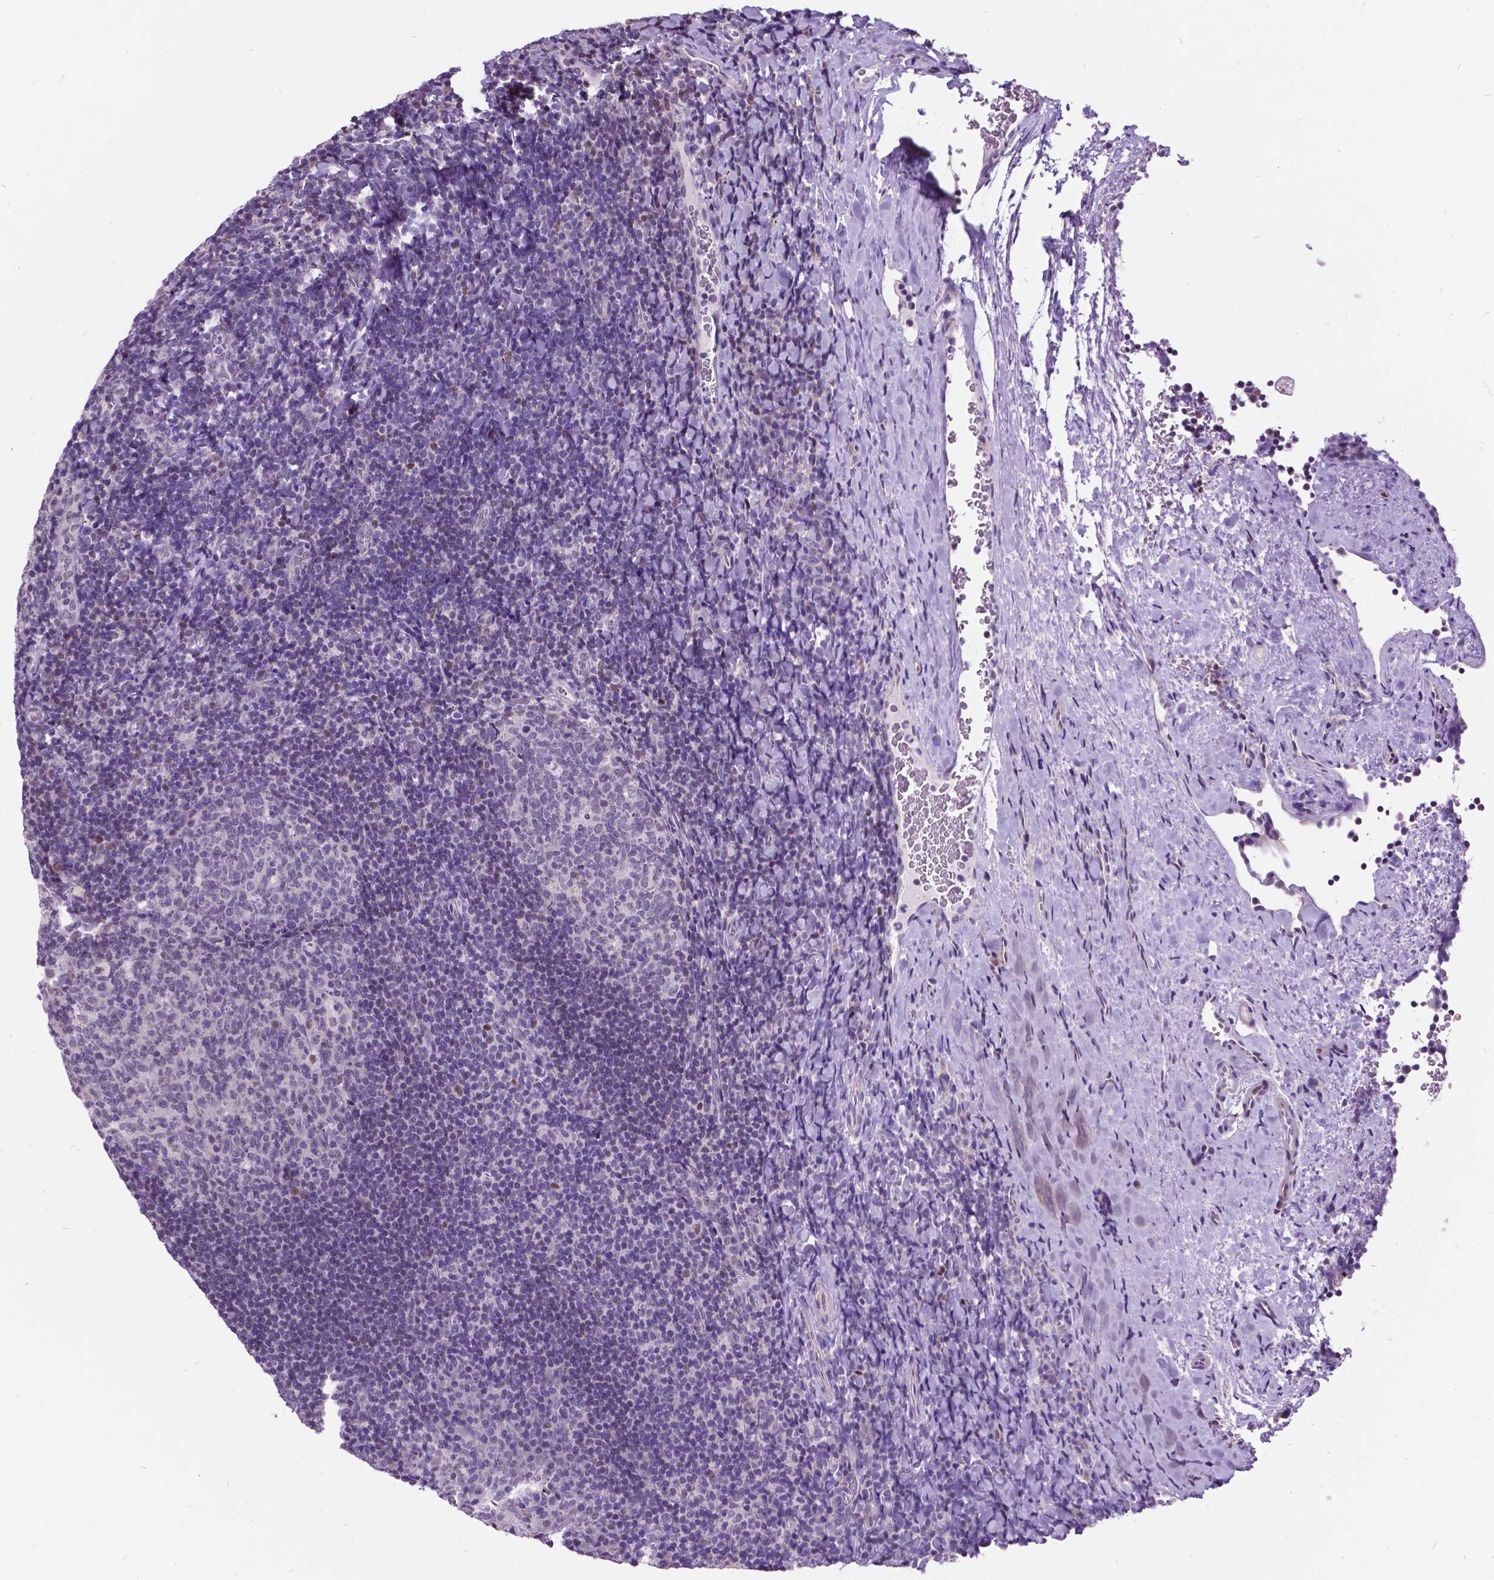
{"staining": {"intensity": "negative", "quantity": "none", "location": "none"}, "tissue": "tonsil", "cell_type": "Germinal center cells", "image_type": "normal", "snomed": [{"axis": "morphology", "description": "Normal tissue, NOS"}, {"axis": "topography", "description": "Tonsil"}], "caption": "Immunohistochemistry (IHC) image of unremarkable tonsil stained for a protein (brown), which reveals no expression in germinal center cells. (DAB (3,3'-diaminobenzidine) immunohistochemistry visualized using brightfield microscopy, high magnification).", "gene": "DPF3", "patient": {"sex": "male", "age": 17}}